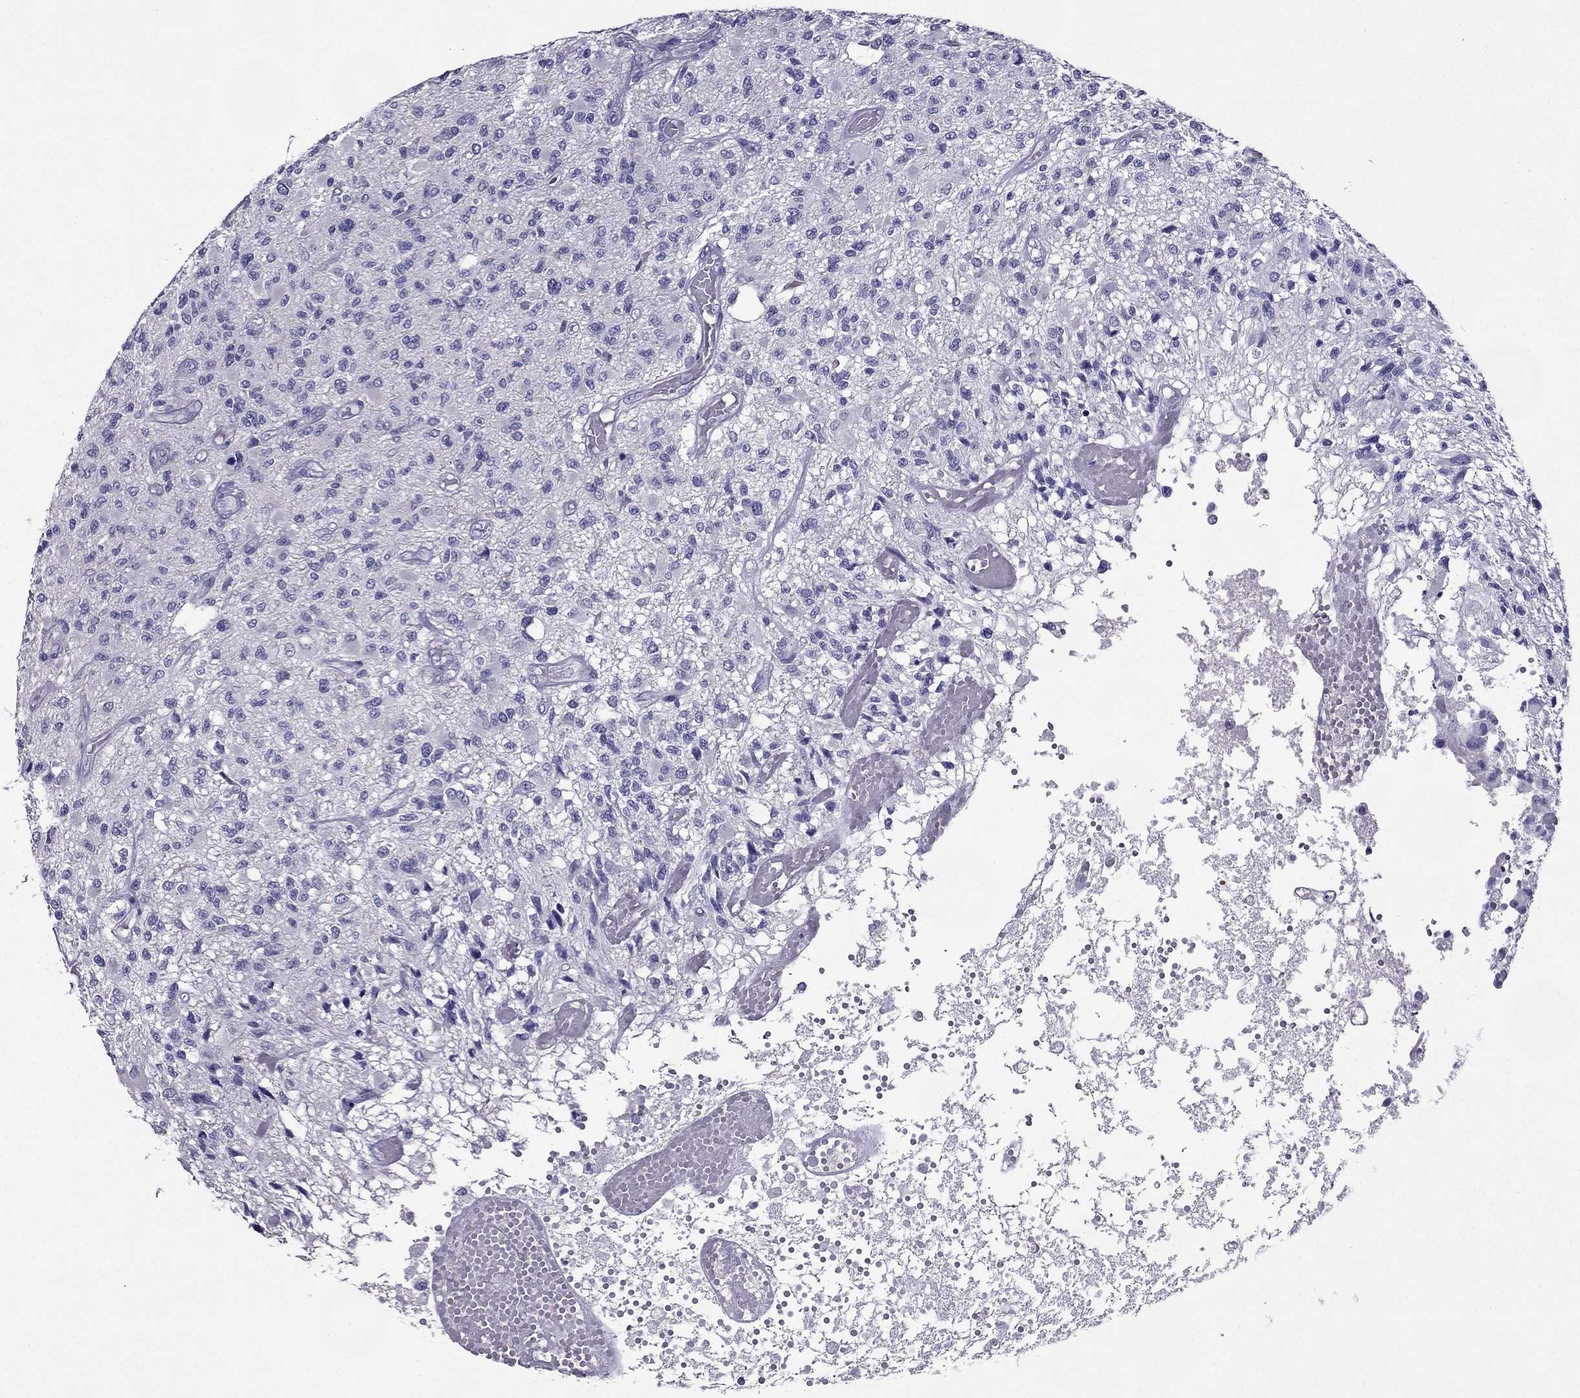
{"staining": {"intensity": "negative", "quantity": "none", "location": "none"}, "tissue": "glioma", "cell_type": "Tumor cells", "image_type": "cancer", "snomed": [{"axis": "morphology", "description": "Glioma, malignant, High grade"}, {"axis": "topography", "description": "Brain"}], "caption": "The photomicrograph demonstrates no staining of tumor cells in glioma. (DAB (3,3'-diaminobenzidine) IHC, high magnification).", "gene": "ZNF541", "patient": {"sex": "female", "age": 63}}